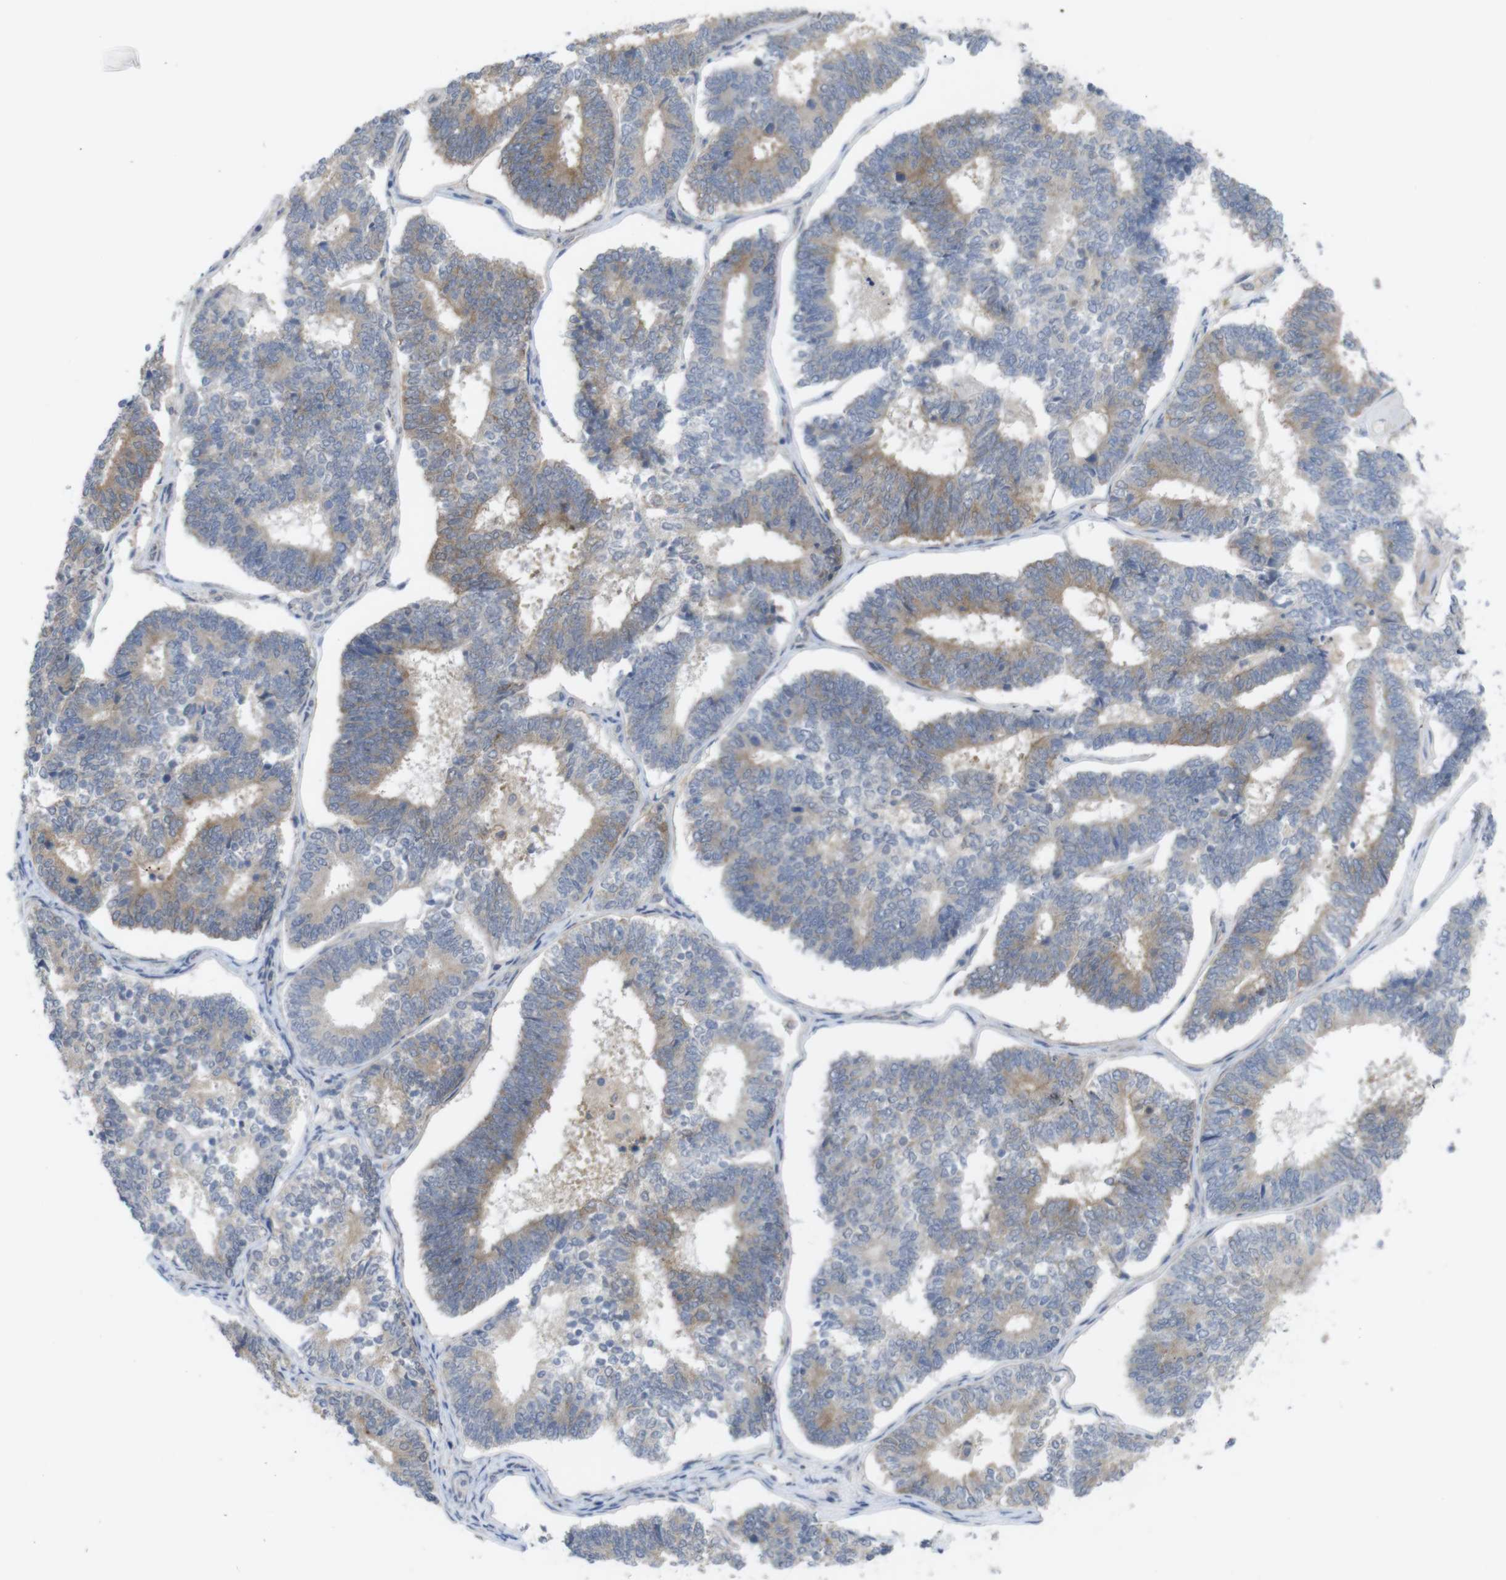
{"staining": {"intensity": "moderate", "quantity": "25%-75%", "location": "cytoplasmic/membranous"}, "tissue": "endometrial cancer", "cell_type": "Tumor cells", "image_type": "cancer", "snomed": [{"axis": "morphology", "description": "Adenocarcinoma, NOS"}, {"axis": "topography", "description": "Endometrium"}], "caption": "Endometrial cancer (adenocarcinoma) stained for a protein (brown) demonstrates moderate cytoplasmic/membranous positive staining in about 25%-75% of tumor cells.", "gene": "BCAR3", "patient": {"sex": "female", "age": 70}}